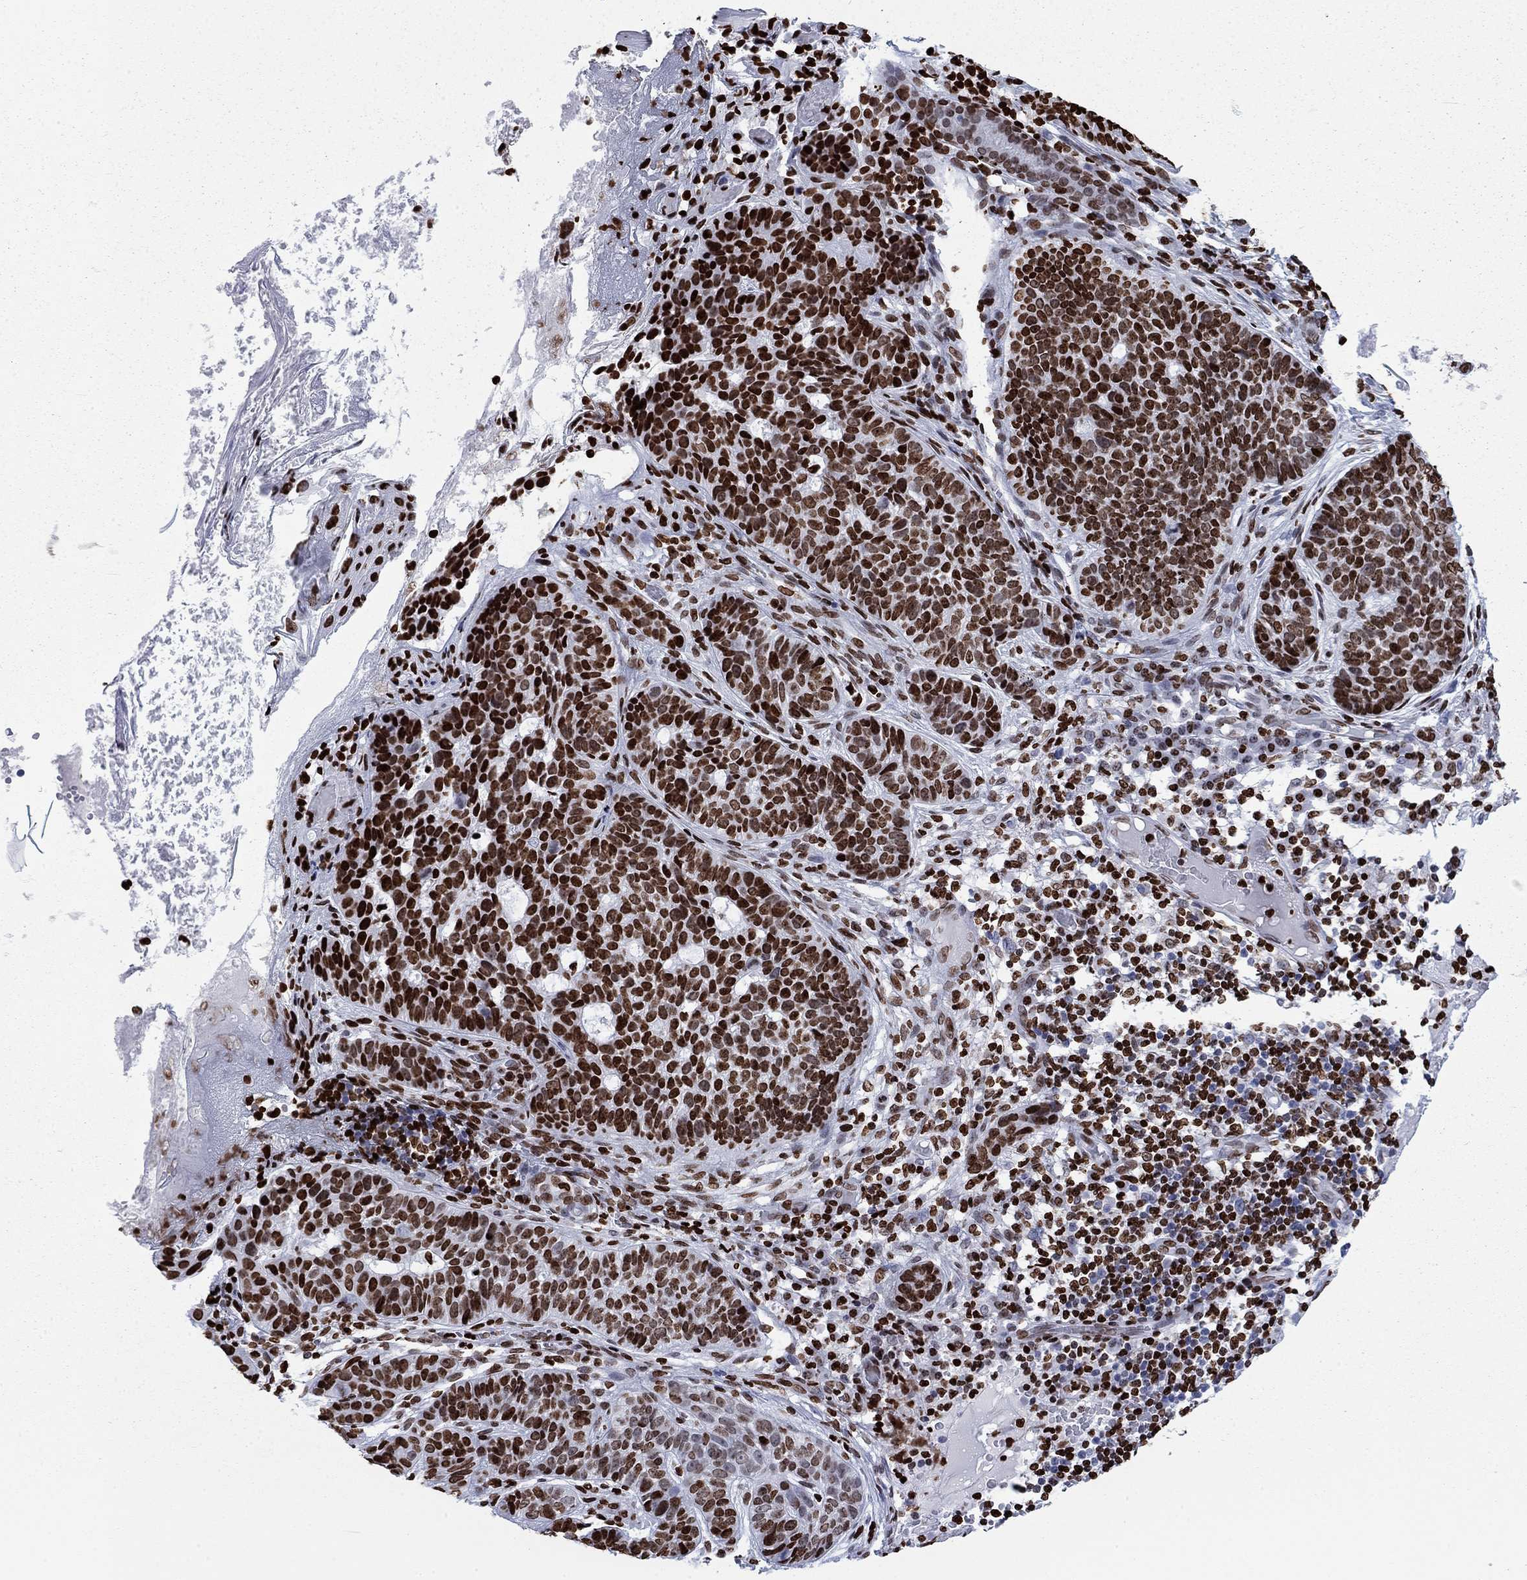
{"staining": {"intensity": "strong", "quantity": ">75%", "location": "nuclear"}, "tissue": "skin cancer", "cell_type": "Tumor cells", "image_type": "cancer", "snomed": [{"axis": "morphology", "description": "Basal cell carcinoma"}, {"axis": "topography", "description": "Skin"}], "caption": "Brown immunohistochemical staining in skin cancer (basal cell carcinoma) displays strong nuclear expression in approximately >75% of tumor cells.", "gene": "H1-5", "patient": {"sex": "female", "age": 69}}